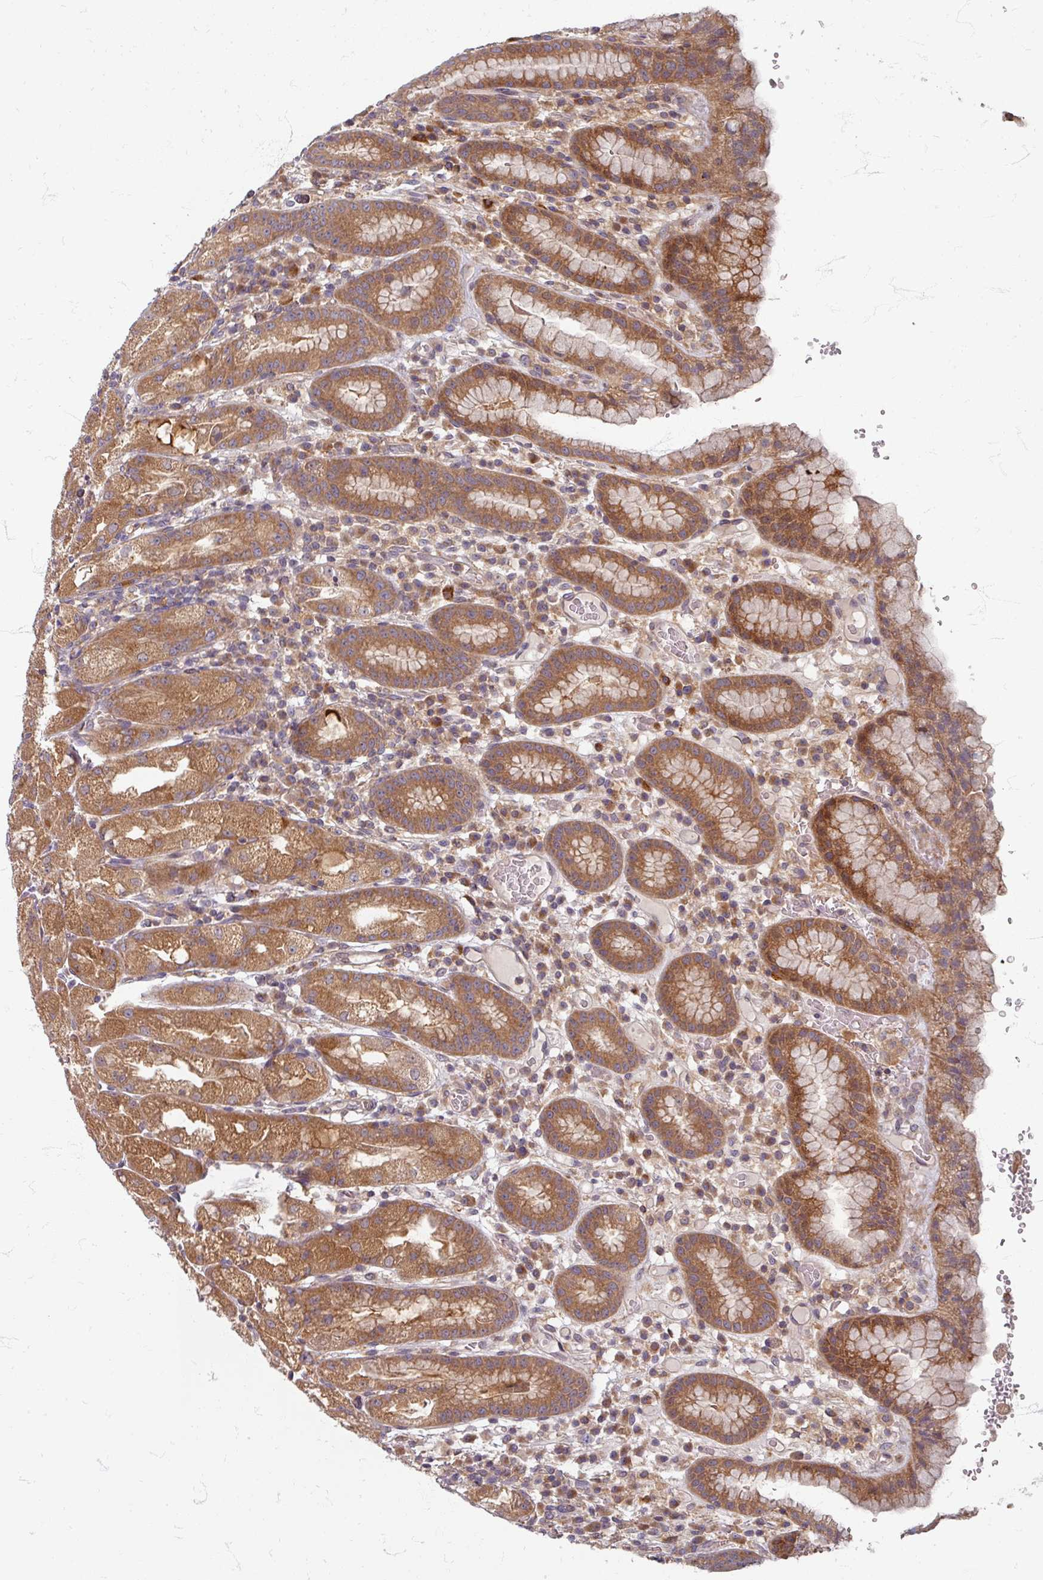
{"staining": {"intensity": "moderate", "quantity": ">75%", "location": "cytoplasmic/membranous"}, "tissue": "stomach", "cell_type": "Glandular cells", "image_type": "normal", "snomed": [{"axis": "morphology", "description": "Normal tissue, NOS"}, {"axis": "topography", "description": "Stomach, upper"}], "caption": "The immunohistochemical stain labels moderate cytoplasmic/membranous expression in glandular cells of unremarkable stomach. The staining was performed using DAB, with brown indicating positive protein expression. Nuclei are stained blue with hematoxylin.", "gene": "STAM", "patient": {"sex": "male", "age": 52}}